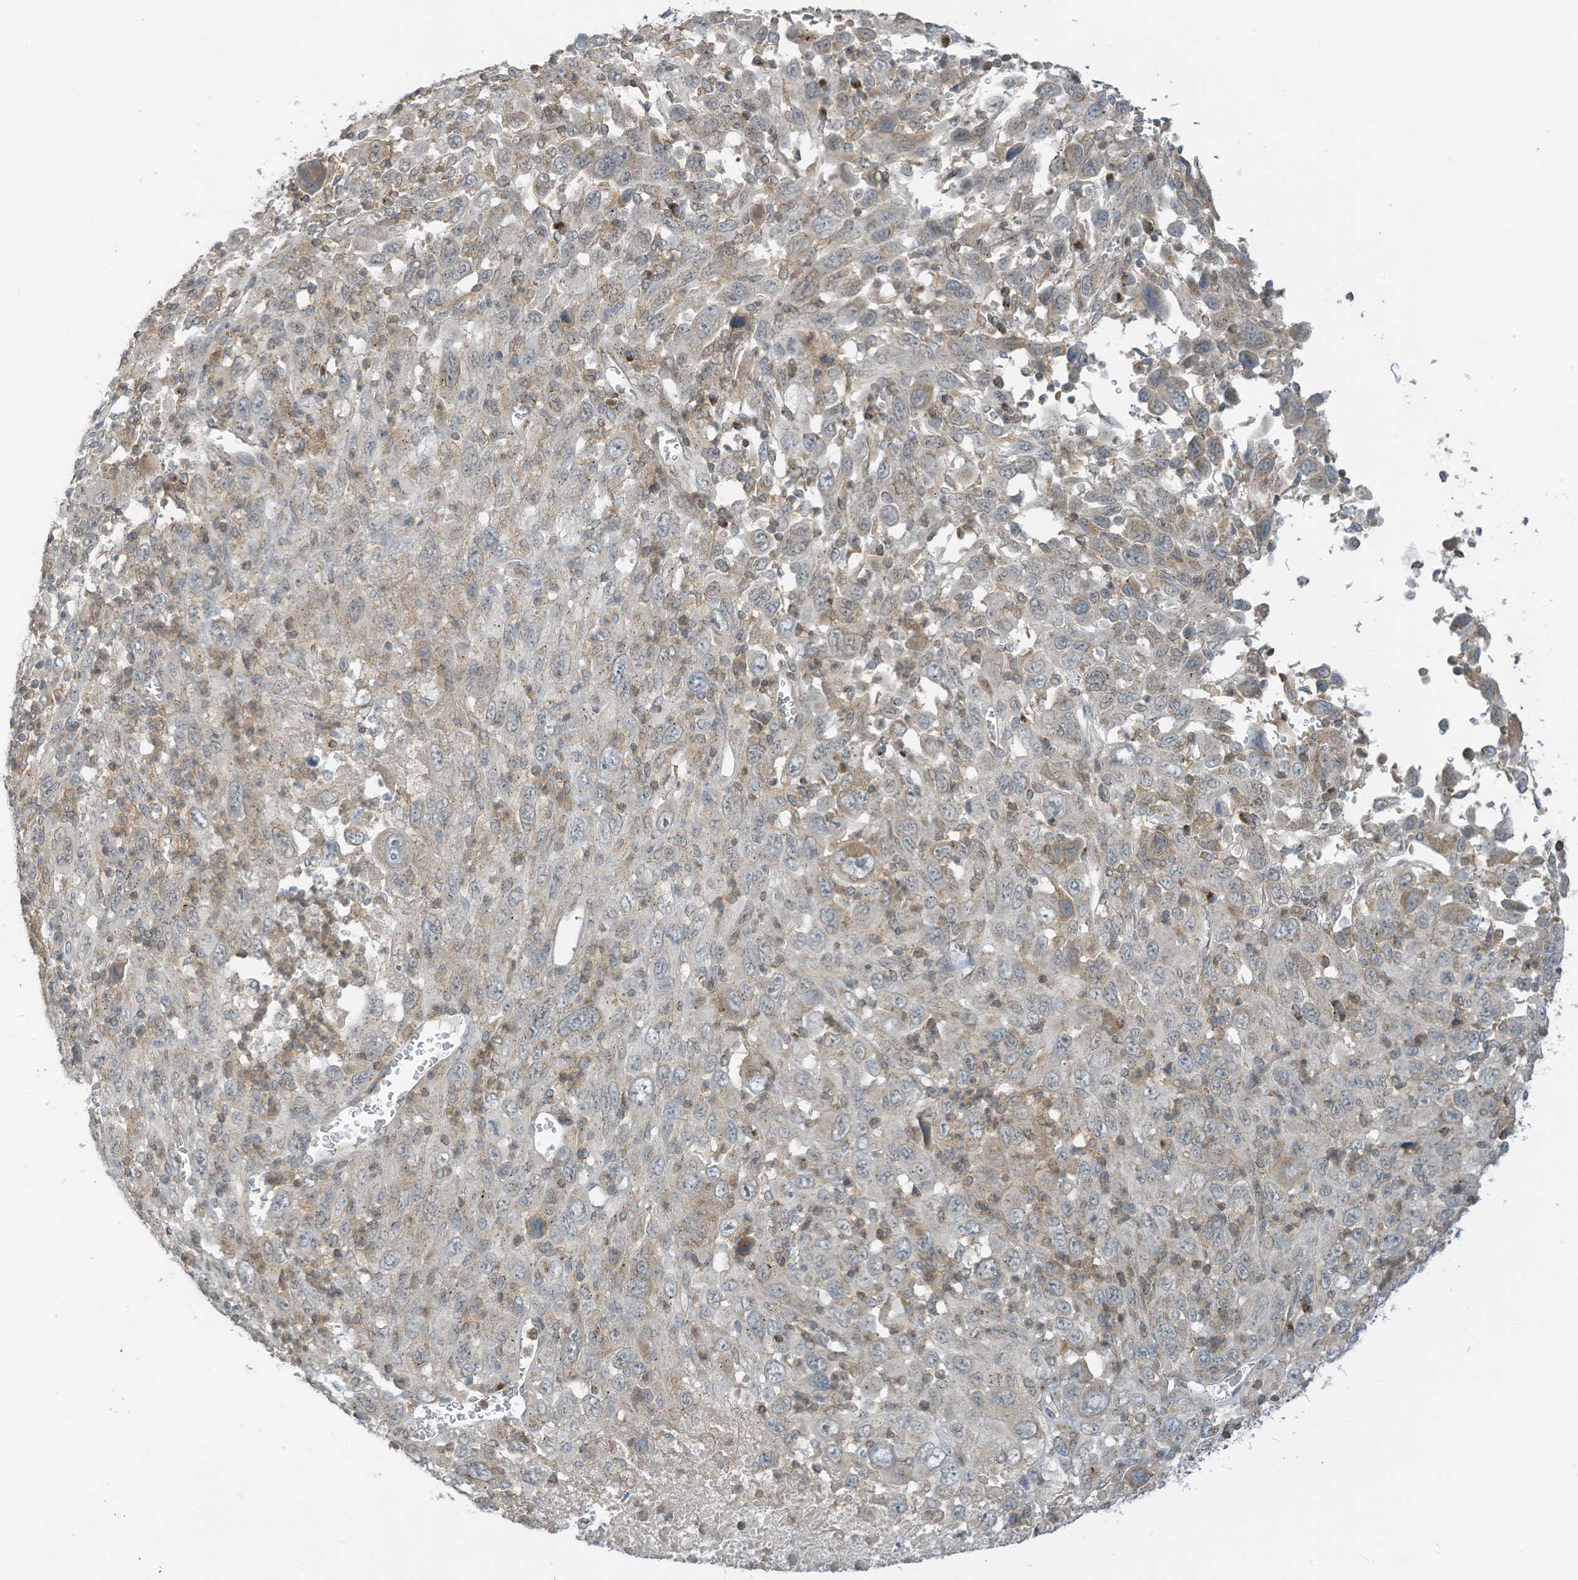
{"staining": {"intensity": "negative", "quantity": "none", "location": "none"}, "tissue": "melanoma", "cell_type": "Tumor cells", "image_type": "cancer", "snomed": [{"axis": "morphology", "description": "Malignant melanoma, Metastatic site"}, {"axis": "topography", "description": "Skin"}], "caption": "There is no significant positivity in tumor cells of melanoma.", "gene": "PARVG", "patient": {"sex": "female", "age": 56}}